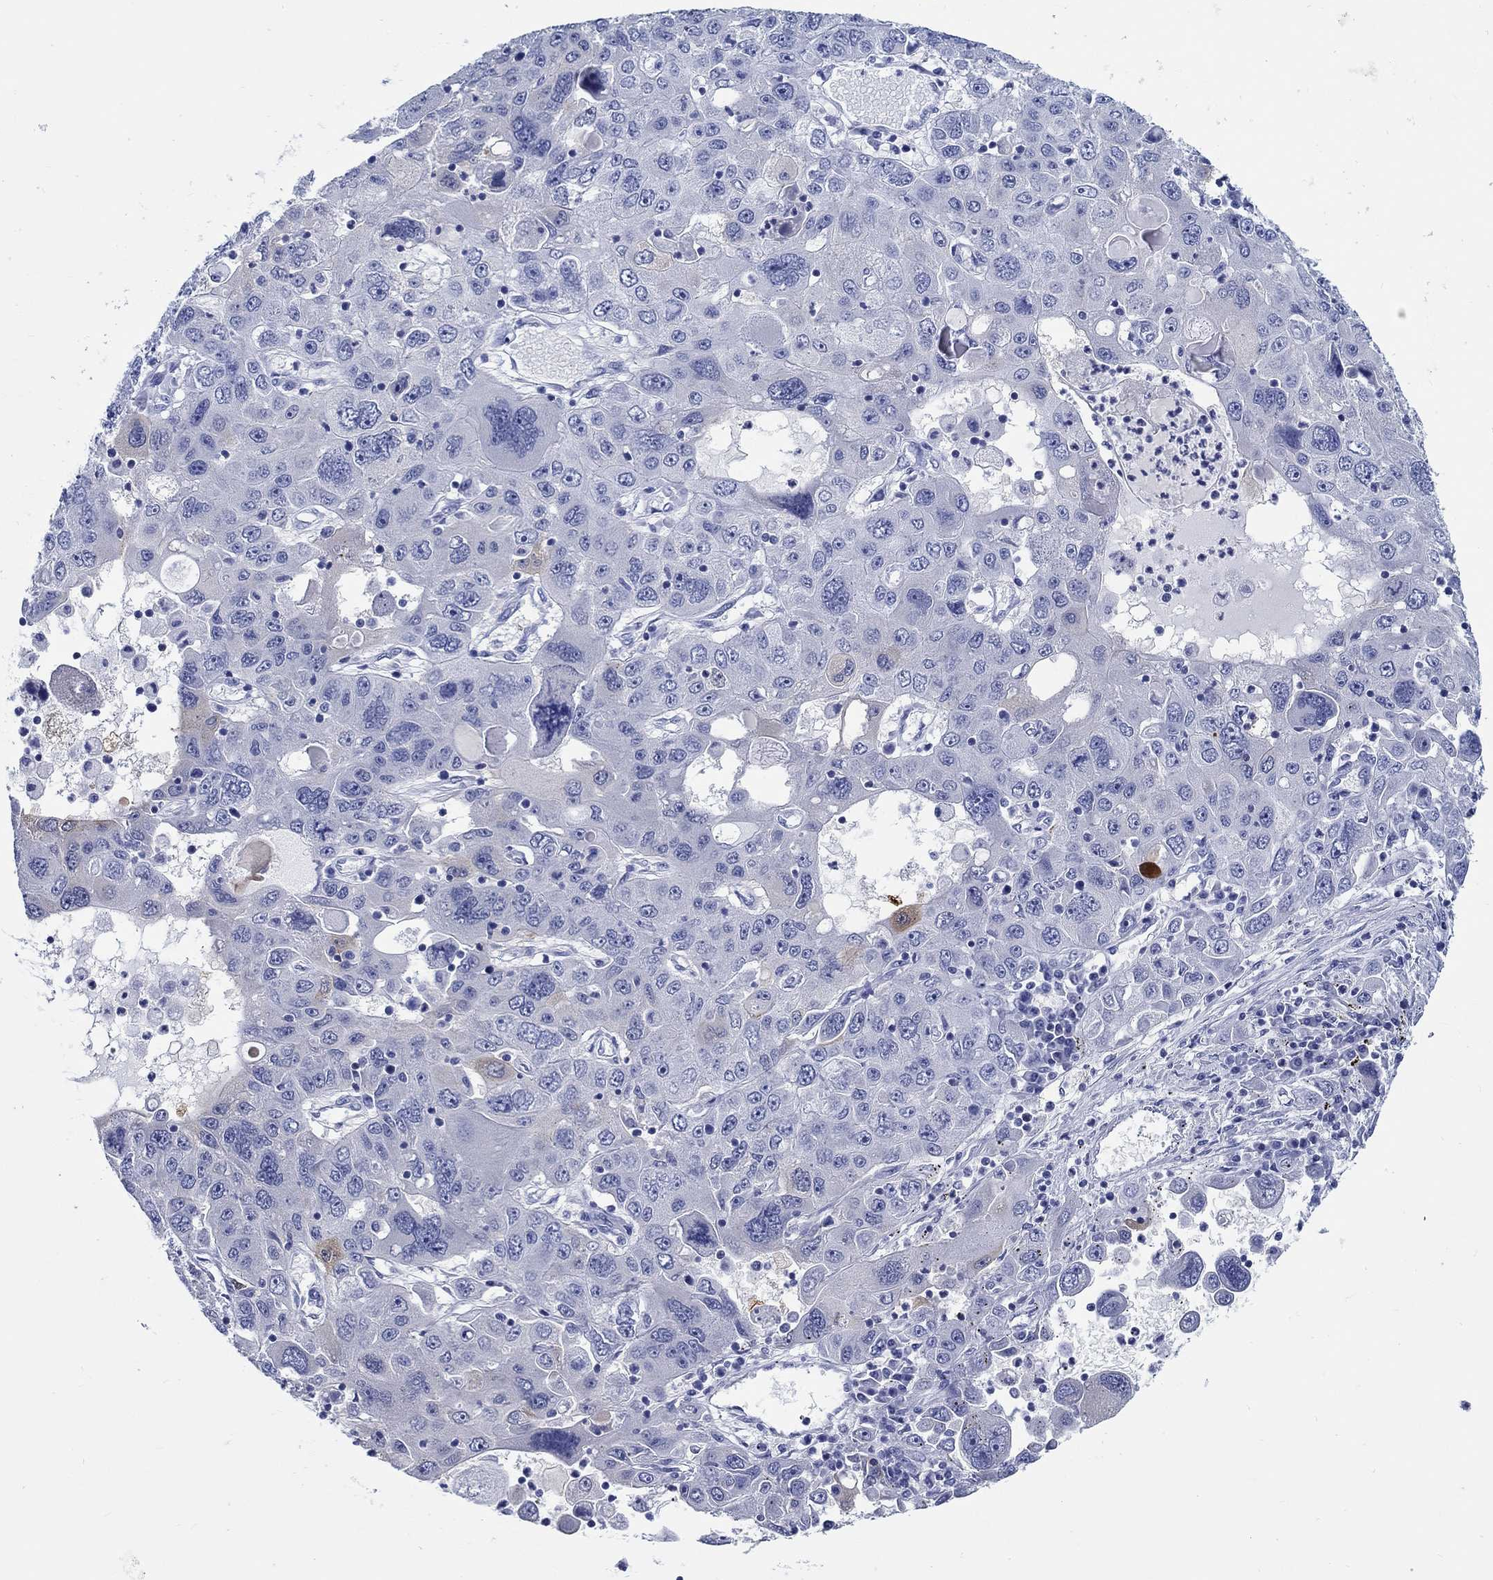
{"staining": {"intensity": "moderate", "quantity": "<25%", "location": "cytoplasmic/membranous"}, "tissue": "stomach cancer", "cell_type": "Tumor cells", "image_type": "cancer", "snomed": [{"axis": "morphology", "description": "Adenocarcinoma, NOS"}, {"axis": "topography", "description": "Stomach"}], "caption": "Approximately <25% of tumor cells in stomach cancer (adenocarcinoma) reveal moderate cytoplasmic/membranous protein staining as visualized by brown immunohistochemical staining.", "gene": "FBXO2", "patient": {"sex": "male", "age": 56}}